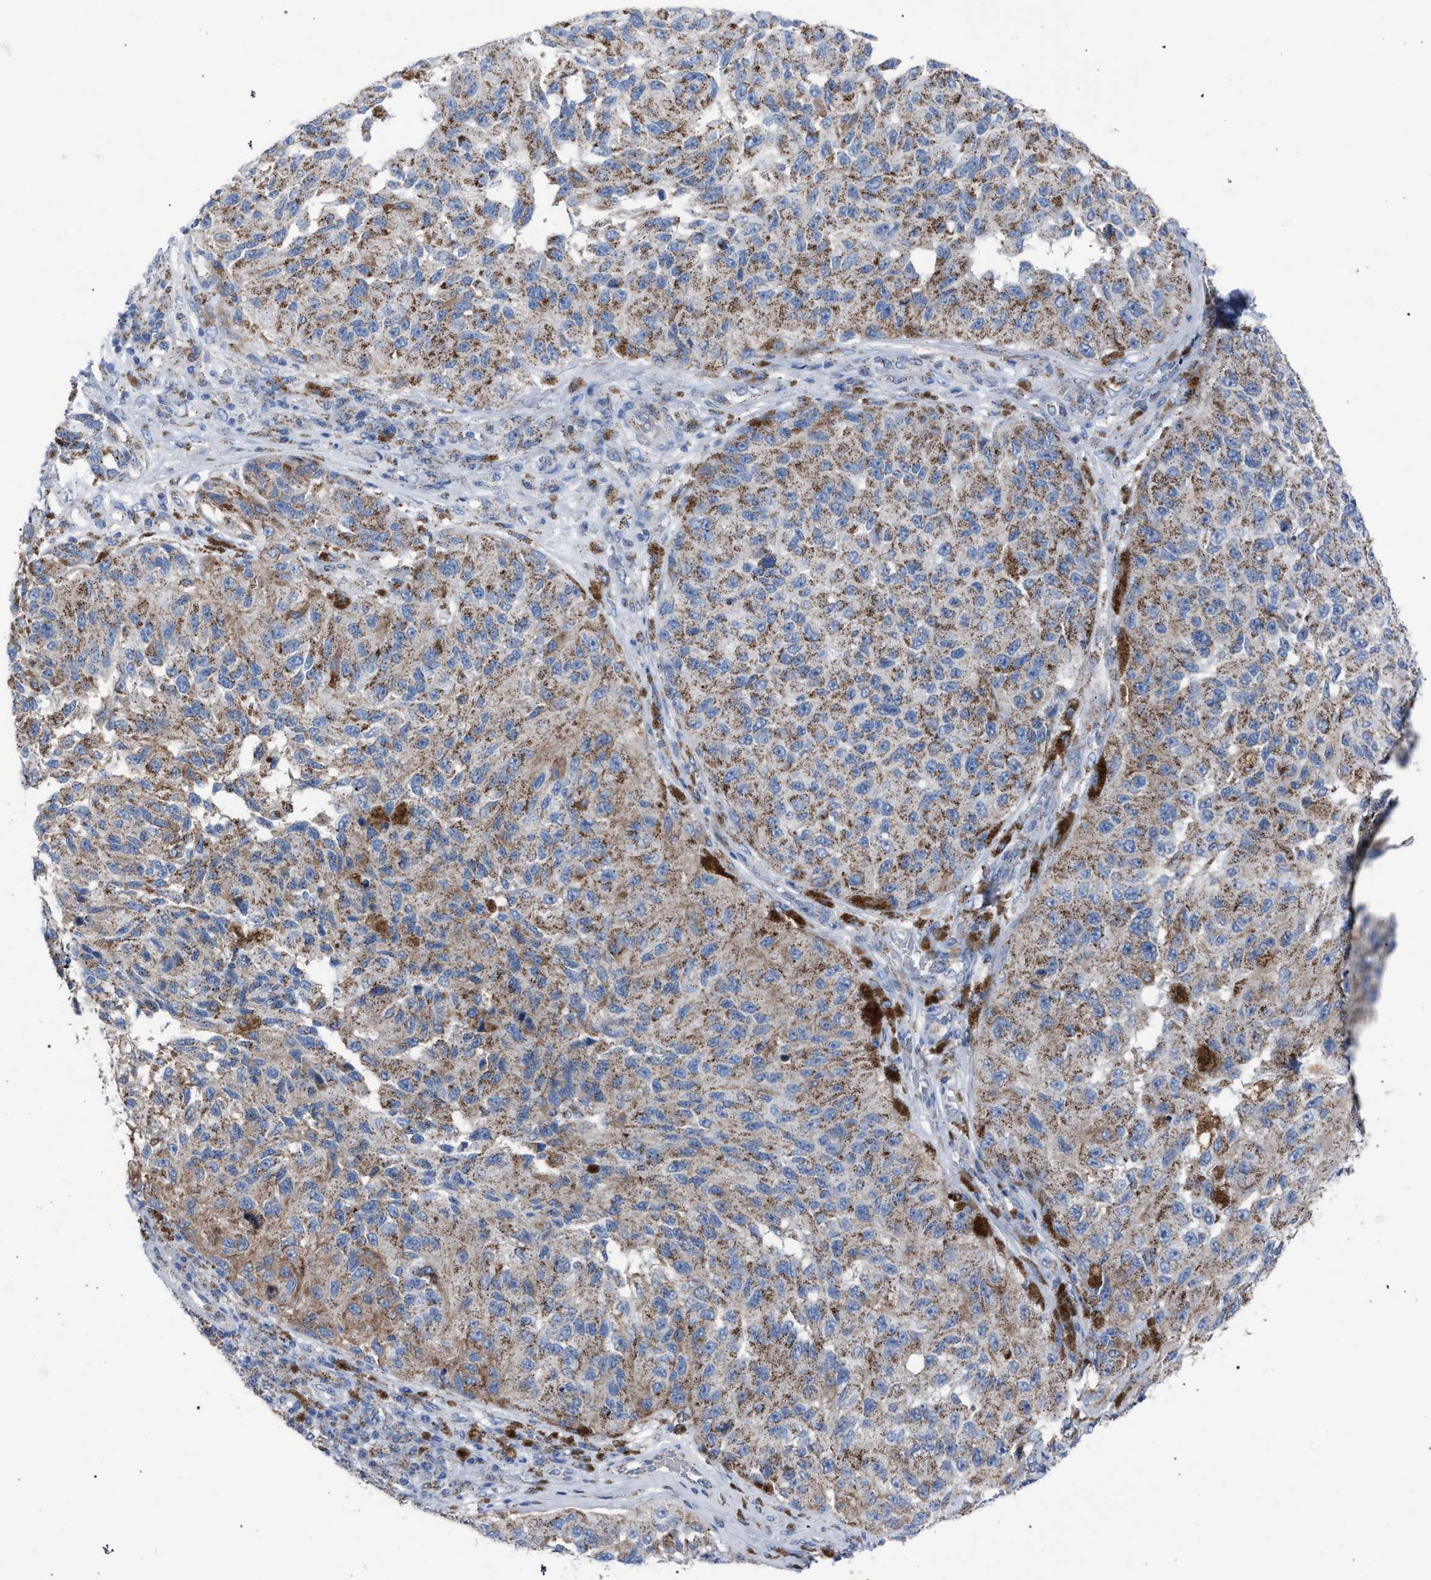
{"staining": {"intensity": "moderate", "quantity": ">75%", "location": "cytoplasmic/membranous"}, "tissue": "melanoma", "cell_type": "Tumor cells", "image_type": "cancer", "snomed": [{"axis": "morphology", "description": "Malignant melanoma, NOS"}, {"axis": "topography", "description": "Skin"}], "caption": "The immunohistochemical stain shows moderate cytoplasmic/membranous staining in tumor cells of malignant melanoma tissue.", "gene": "HSD17B4", "patient": {"sex": "female", "age": 73}}